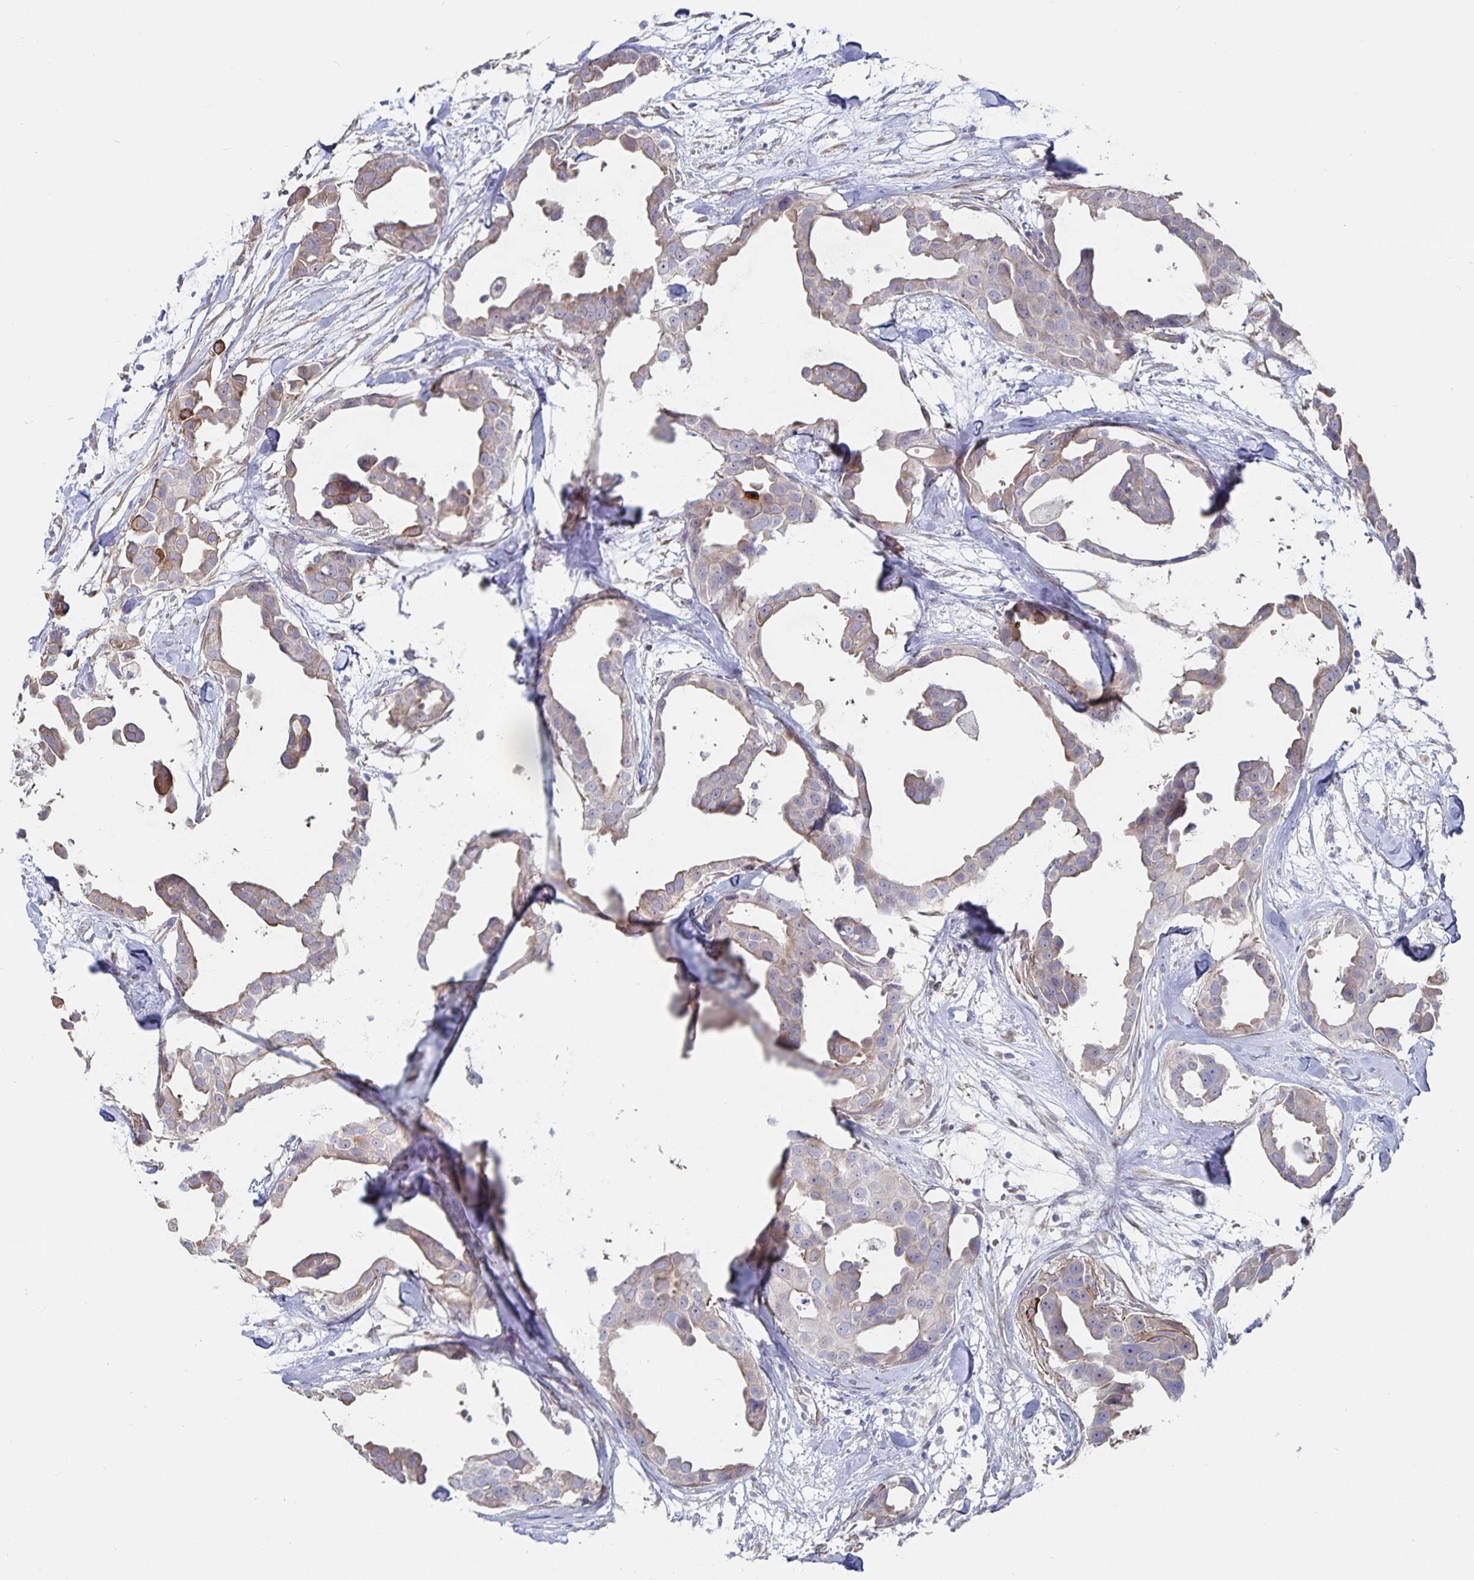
{"staining": {"intensity": "moderate", "quantity": "<25%", "location": "cytoplasmic/membranous"}, "tissue": "breast cancer", "cell_type": "Tumor cells", "image_type": "cancer", "snomed": [{"axis": "morphology", "description": "Duct carcinoma"}, {"axis": "topography", "description": "Breast"}], "caption": "About <25% of tumor cells in breast cancer show moderate cytoplasmic/membranous protein positivity as visualized by brown immunohistochemical staining.", "gene": "SSTR1", "patient": {"sex": "female", "age": 38}}